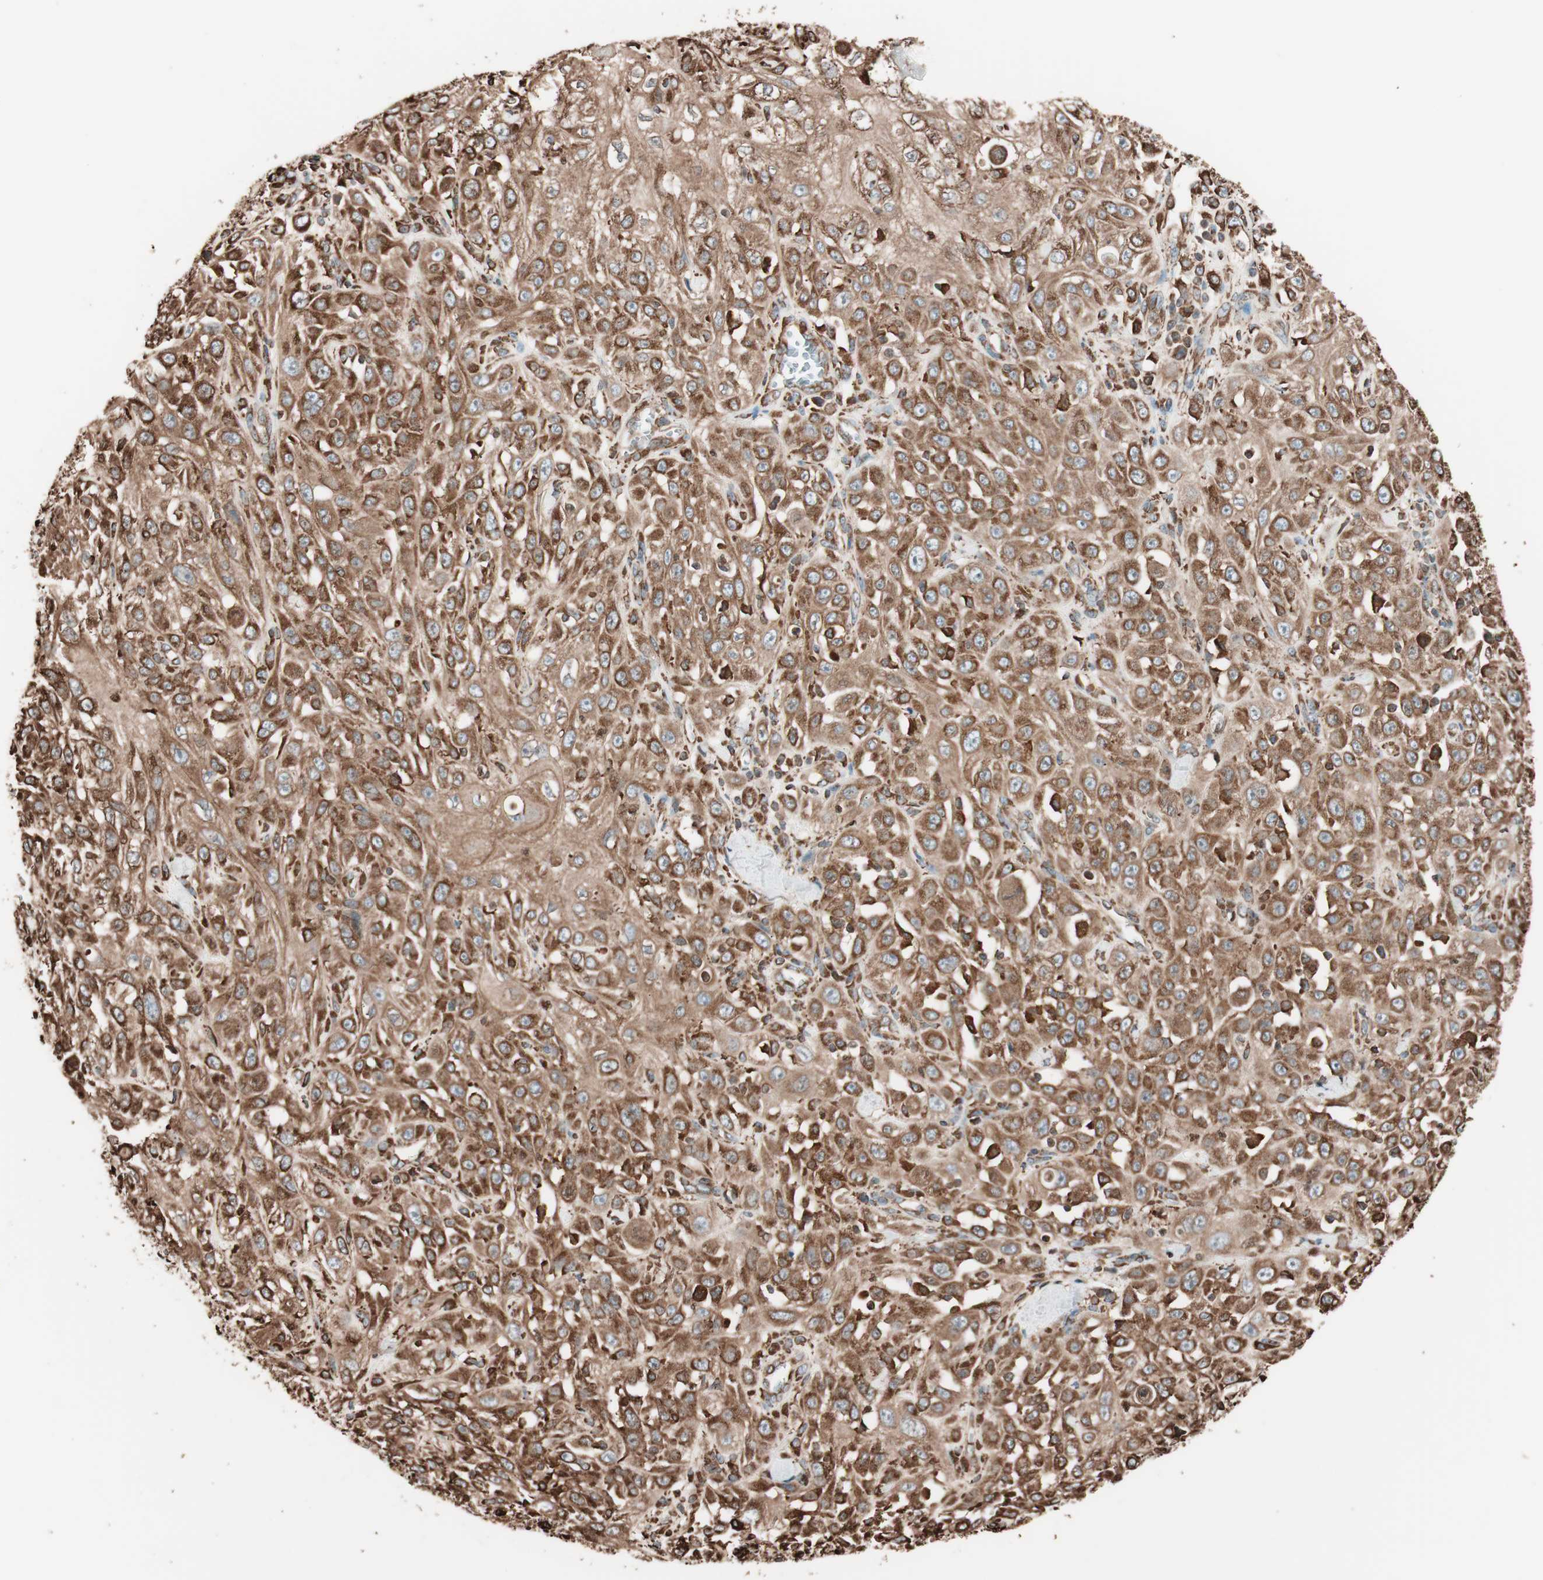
{"staining": {"intensity": "strong", "quantity": ">75%", "location": "cytoplasmic/membranous"}, "tissue": "skin cancer", "cell_type": "Tumor cells", "image_type": "cancer", "snomed": [{"axis": "morphology", "description": "Squamous cell carcinoma, NOS"}, {"axis": "morphology", "description": "Squamous cell carcinoma, metastatic, NOS"}, {"axis": "topography", "description": "Skin"}, {"axis": "topography", "description": "Lymph node"}], "caption": "Immunohistochemical staining of metastatic squamous cell carcinoma (skin) displays high levels of strong cytoplasmic/membranous staining in about >75% of tumor cells. (DAB IHC with brightfield microscopy, high magnification).", "gene": "VEGFA", "patient": {"sex": "male", "age": 75}}